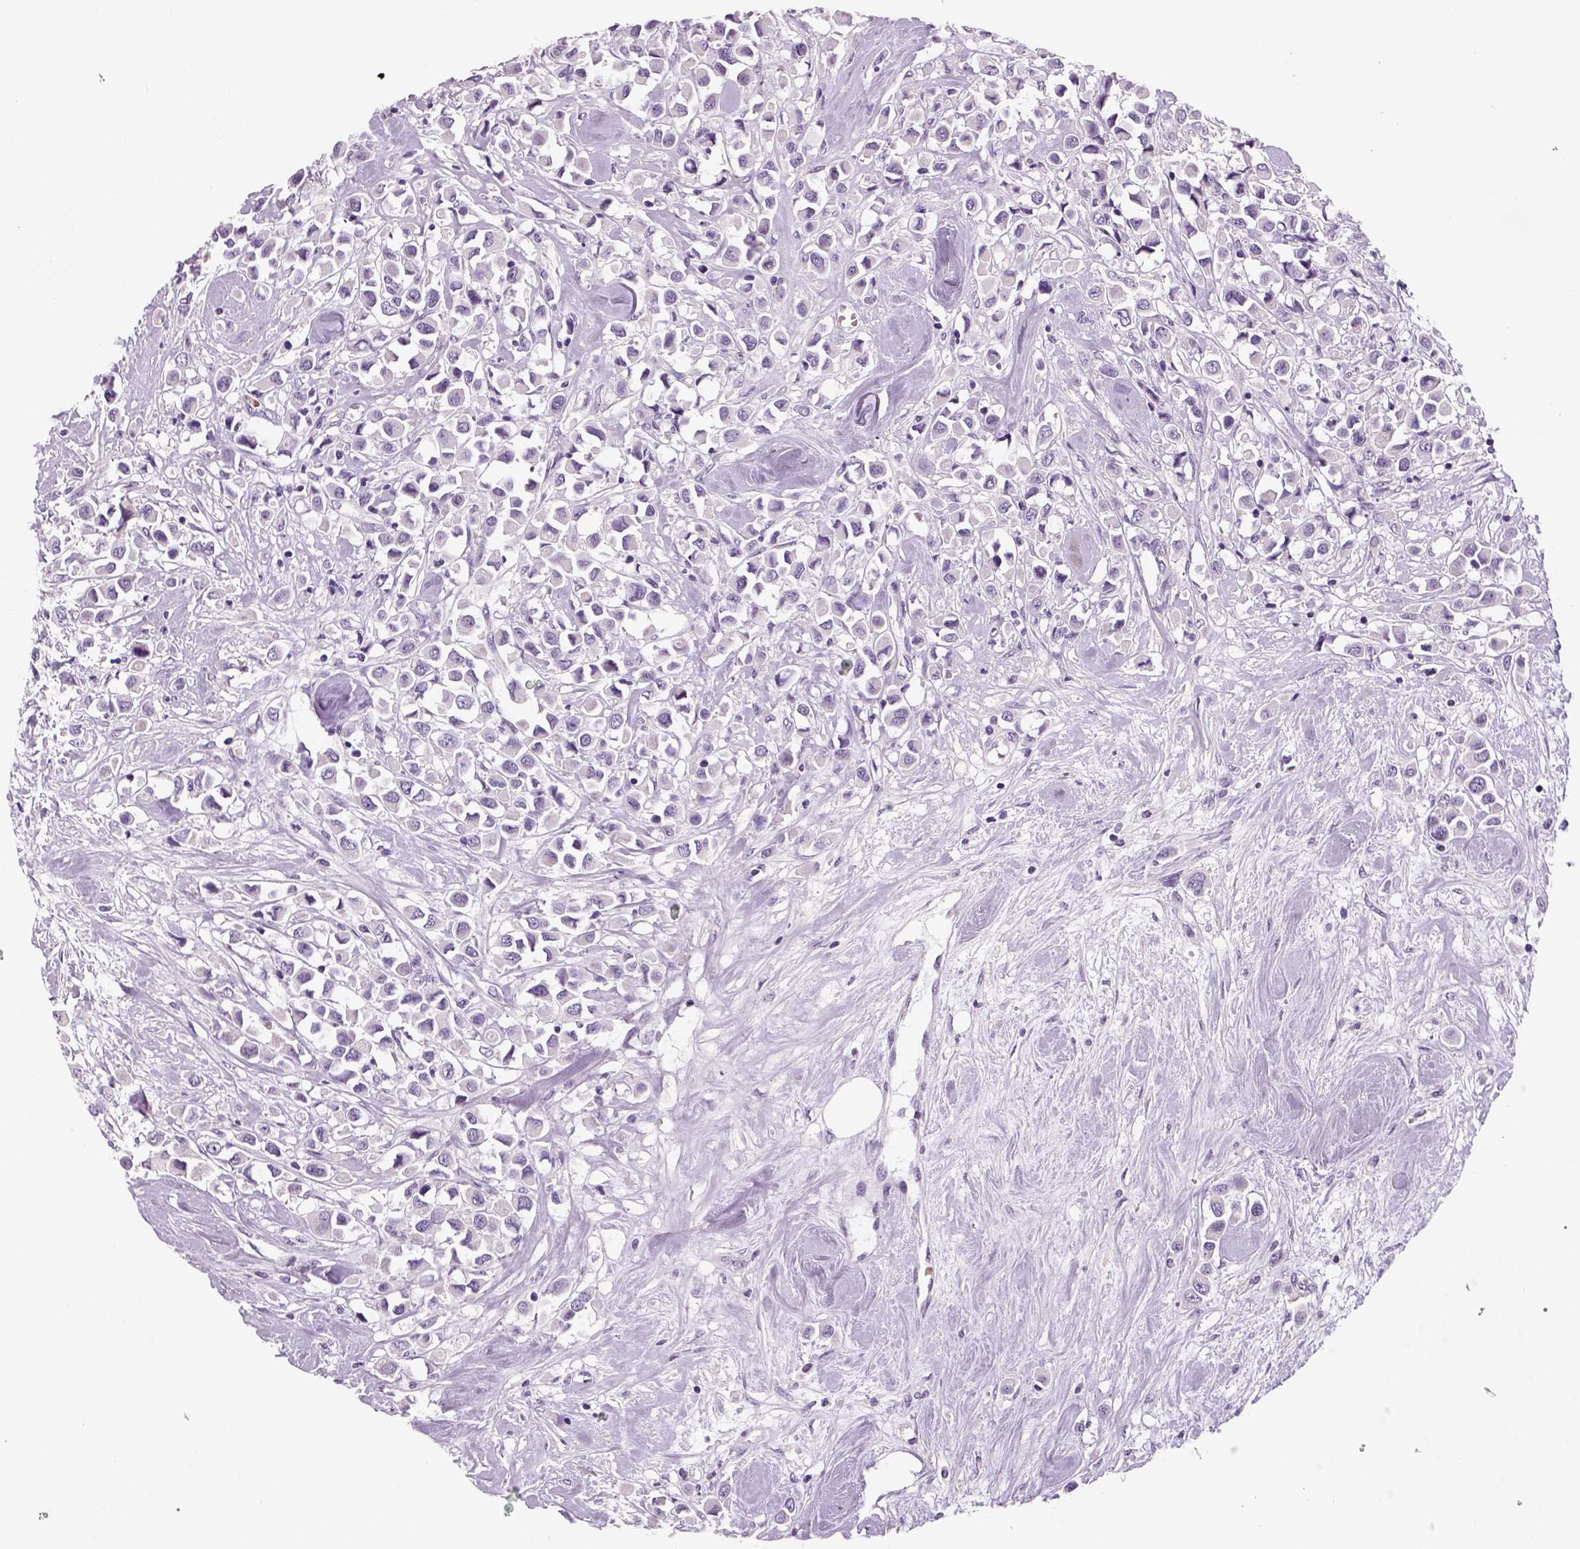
{"staining": {"intensity": "negative", "quantity": "none", "location": "none"}, "tissue": "breast cancer", "cell_type": "Tumor cells", "image_type": "cancer", "snomed": [{"axis": "morphology", "description": "Duct carcinoma"}, {"axis": "topography", "description": "Breast"}], "caption": "Protein analysis of intraductal carcinoma (breast) shows no significant expression in tumor cells.", "gene": "TSPAN7", "patient": {"sex": "female", "age": 61}}